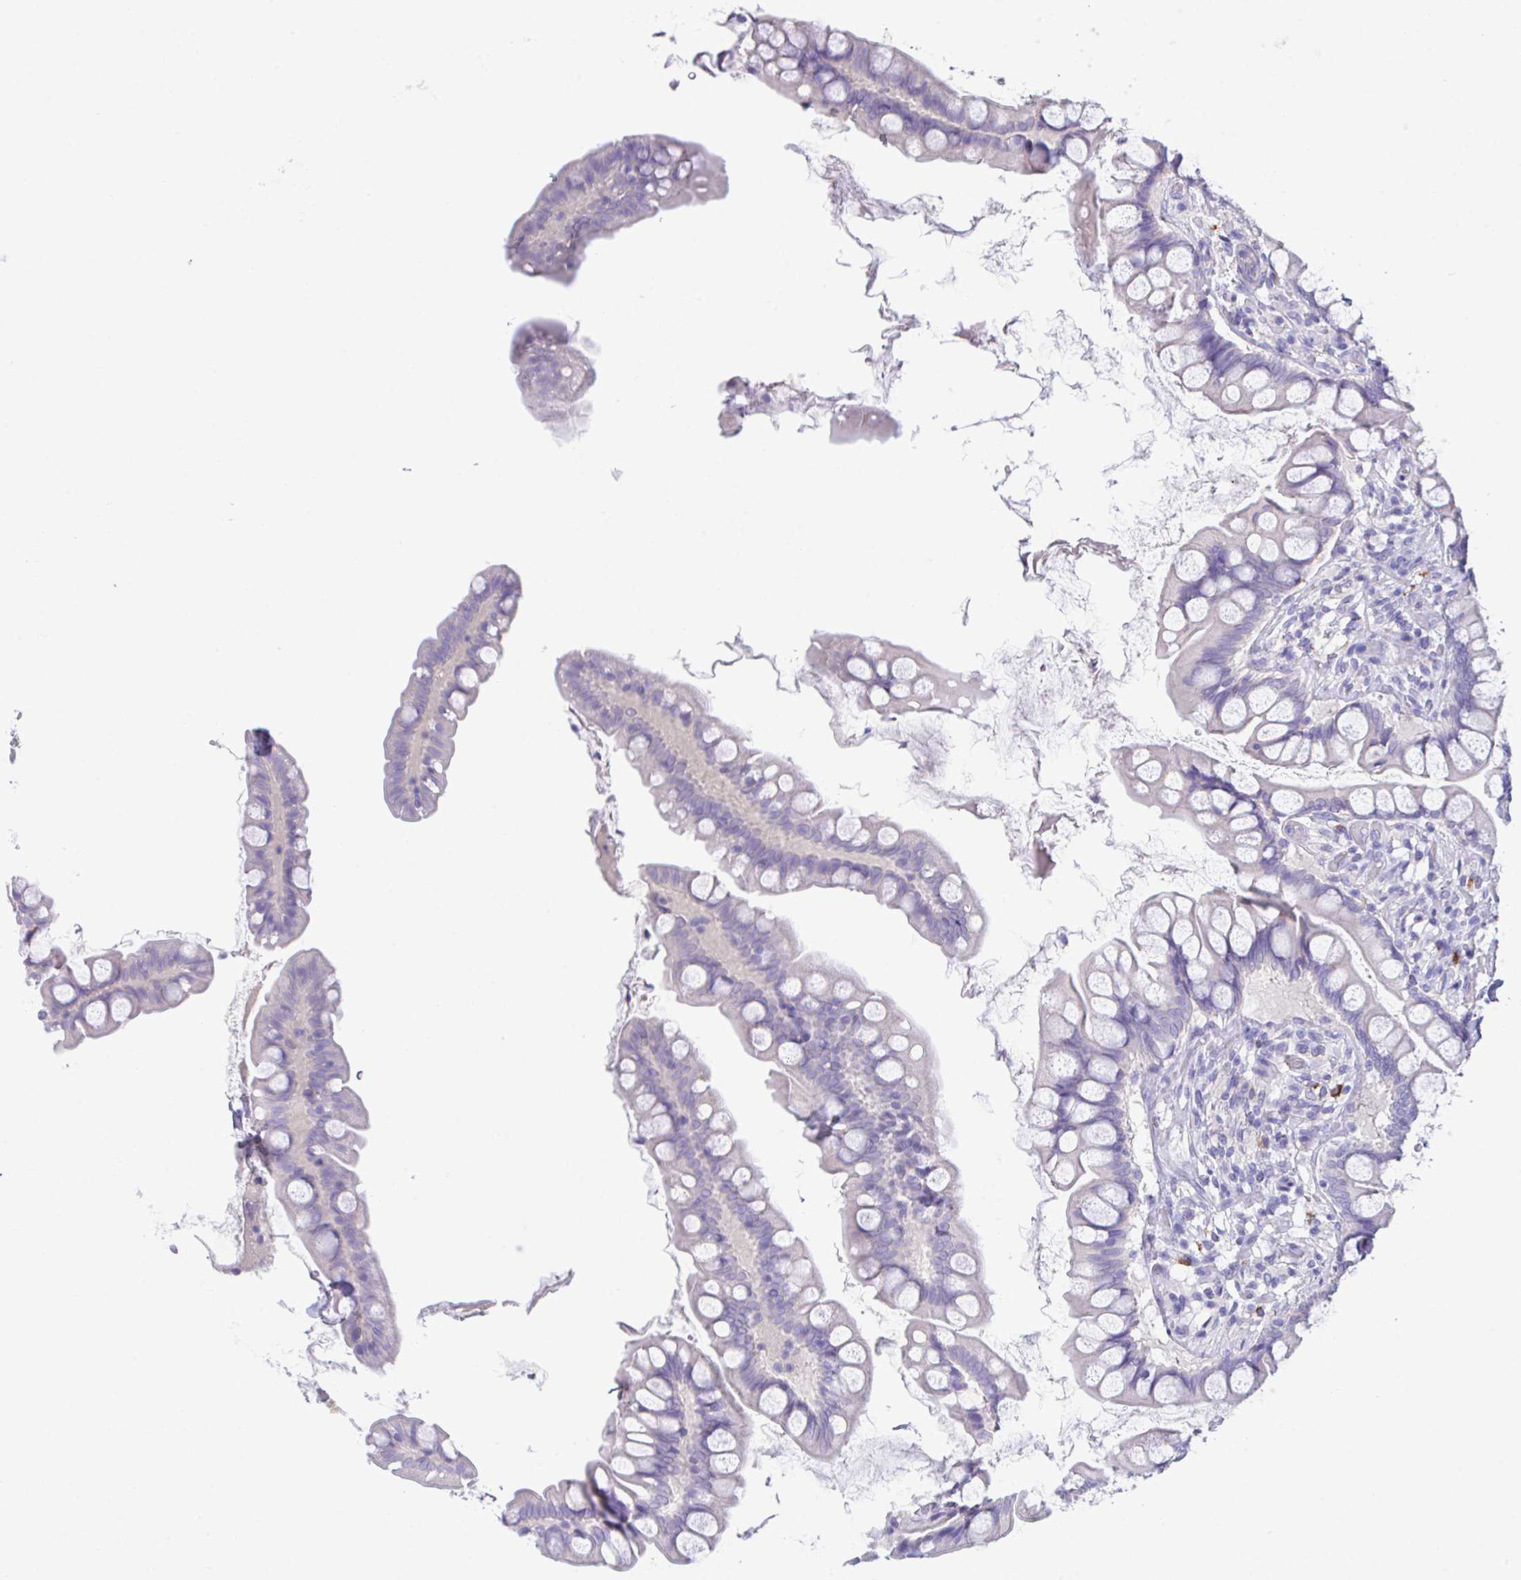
{"staining": {"intensity": "negative", "quantity": "none", "location": "none"}, "tissue": "small intestine", "cell_type": "Glandular cells", "image_type": "normal", "snomed": [{"axis": "morphology", "description": "Normal tissue, NOS"}, {"axis": "topography", "description": "Small intestine"}], "caption": "The immunohistochemistry (IHC) image has no significant positivity in glandular cells of small intestine. (DAB (3,3'-diaminobenzidine) immunohistochemistry with hematoxylin counter stain).", "gene": "HACD4", "patient": {"sex": "male", "age": 70}}